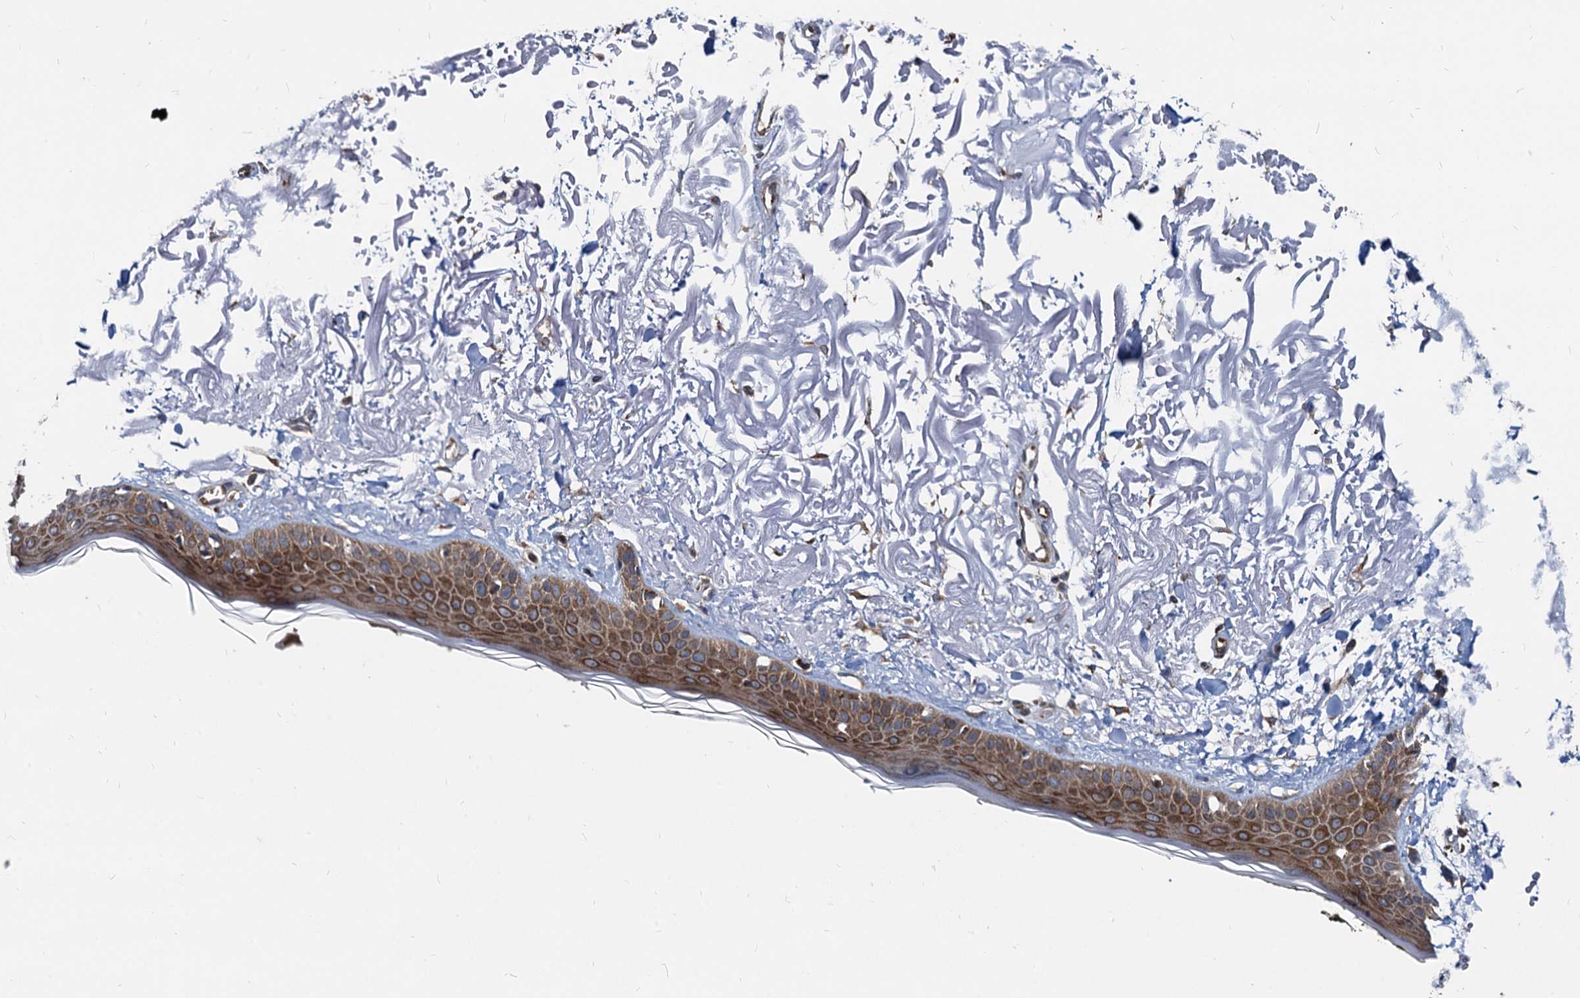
{"staining": {"intensity": "moderate", "quantity": ">75%", "location": "cytoplasmic/membranous"}, "tissue": "skin", "cell_type": "Fibroblasts", "image_type": "normal", "snomed": [{"axis": "morphology", "description": "Normal tissue, NOS"}, {"axis": "topography", "description": "Skin"}, {"axis": "topography", "description": "Skeletal muscle"}], "caption": "A histopathology image of skin stained for a protein demonstrates moderate cytoplasmic/membranous brown staining in fibroblasts.", "gene": "STIM1", "patient": {"sex": "male", "age": 83}}